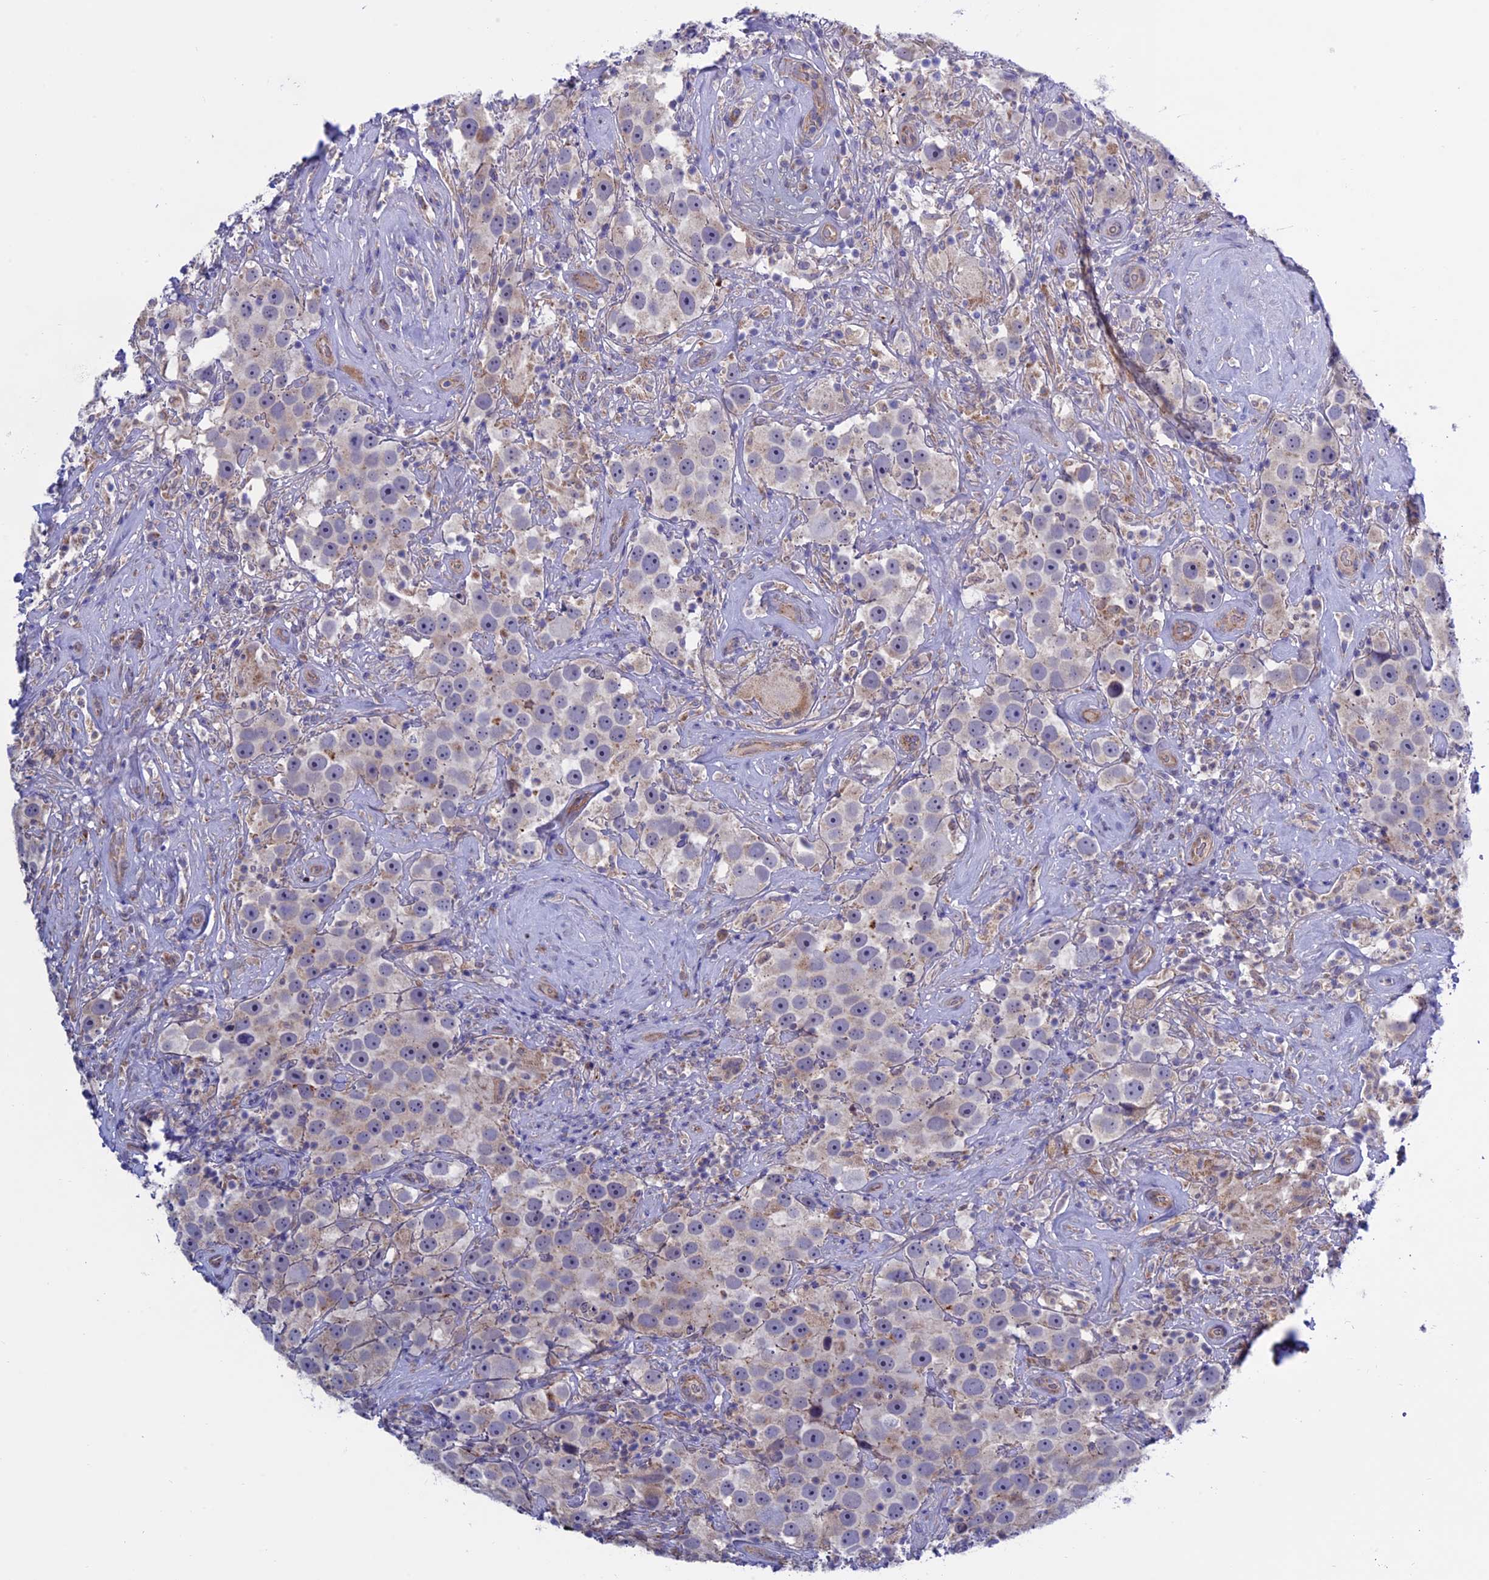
{"staining": {"intensity": "weak", "quantity": "<25%", "location": "cytoplasmic/membranous"}, "tissue": "testis cancer", "cell_type": "Tumor cells", "image_type": "cancer", "snomed": [{"axis": "morphology", "description": "Seminoma, NOS"}, {"axis": "topography", "description": "Testis"}], "caption": "DAB immunohistochemical staining of human testis seminoma displays no significant positivity in tumor cells.", "gene": "ETFDH", "patient": {"sex": "male", "age": 49}}